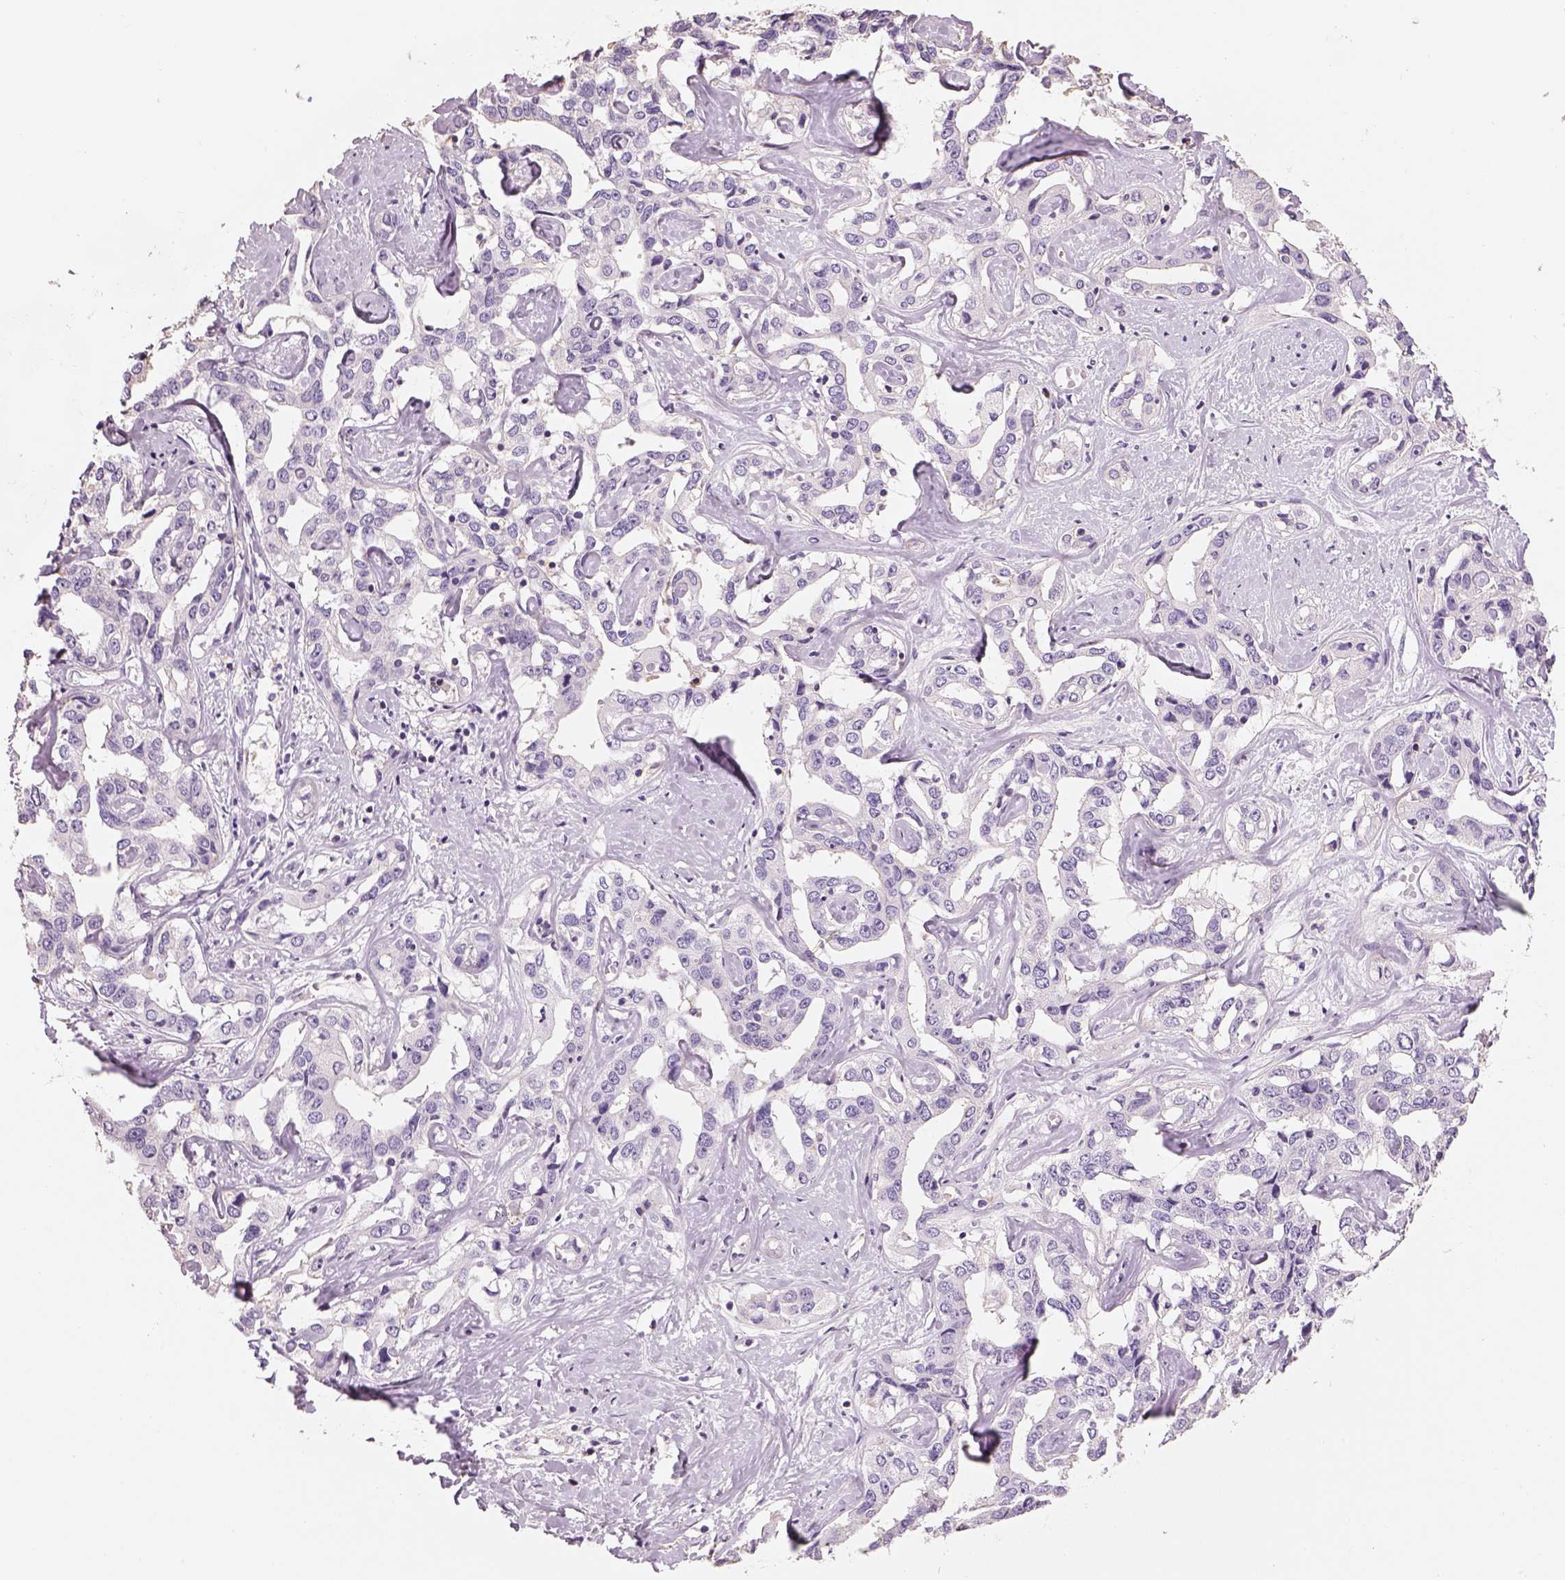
{"staining": {"intensity": "negative", "quantity": "none", "location": "none"}, "tissue": "liver cancer", "cell_type": "Tumor cells", "image_type": "cancer", "snomed": [{"axis": "morphology", "description": "Cholangiocarcinoma"}, {"axis": "topography", "description": "Liver"}], "caption": "Human liver cholangiocarcinoma stained for a protein using immunohistochemistry reveals no positivity in tumor cells.", "gene": "OTUD6A", "patient": {"sex": "male", "age": 59}}